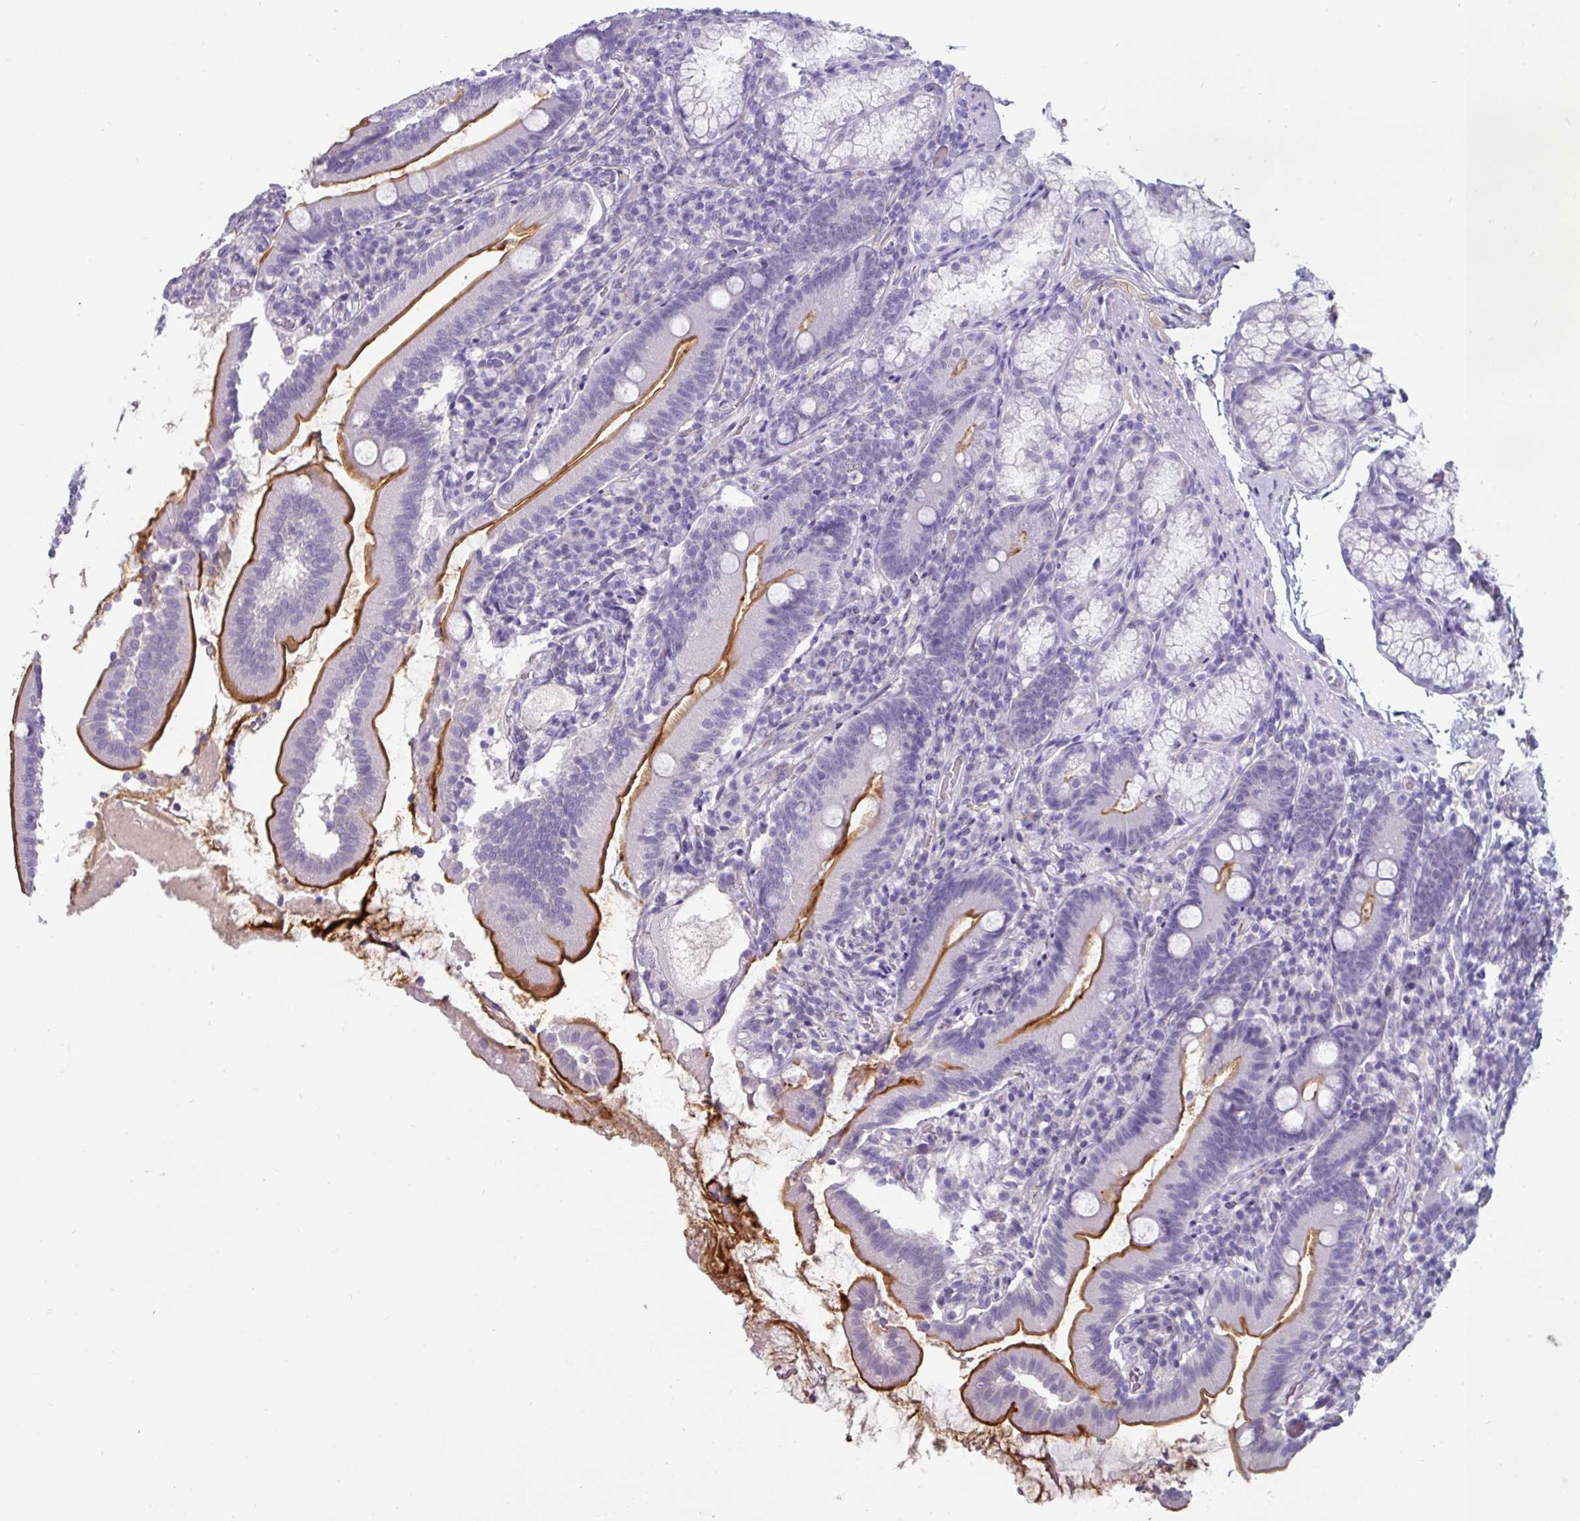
{"staining": {"intensity": "strong", "quantity": "25%-75%", "location": "cytoplasmic/membranous"}, "tissue": "duodenum", "cell_type": "Glandular cells", "image_type": "normal", "snomed": [{"axis": "morphology", "description": "Normal tissue, NOS"}, {"axis": "topography", "description": "Duodenum"}], "caption": "A histopathology image showing strong cytoplasmic/membranous positivity in approximately 25%-75% of glandular cells in benign duodenum, as visualized by brown immunohistochemical staining.", "gene": "EYA3", "patient": {"sex": "female", "age": 67}}